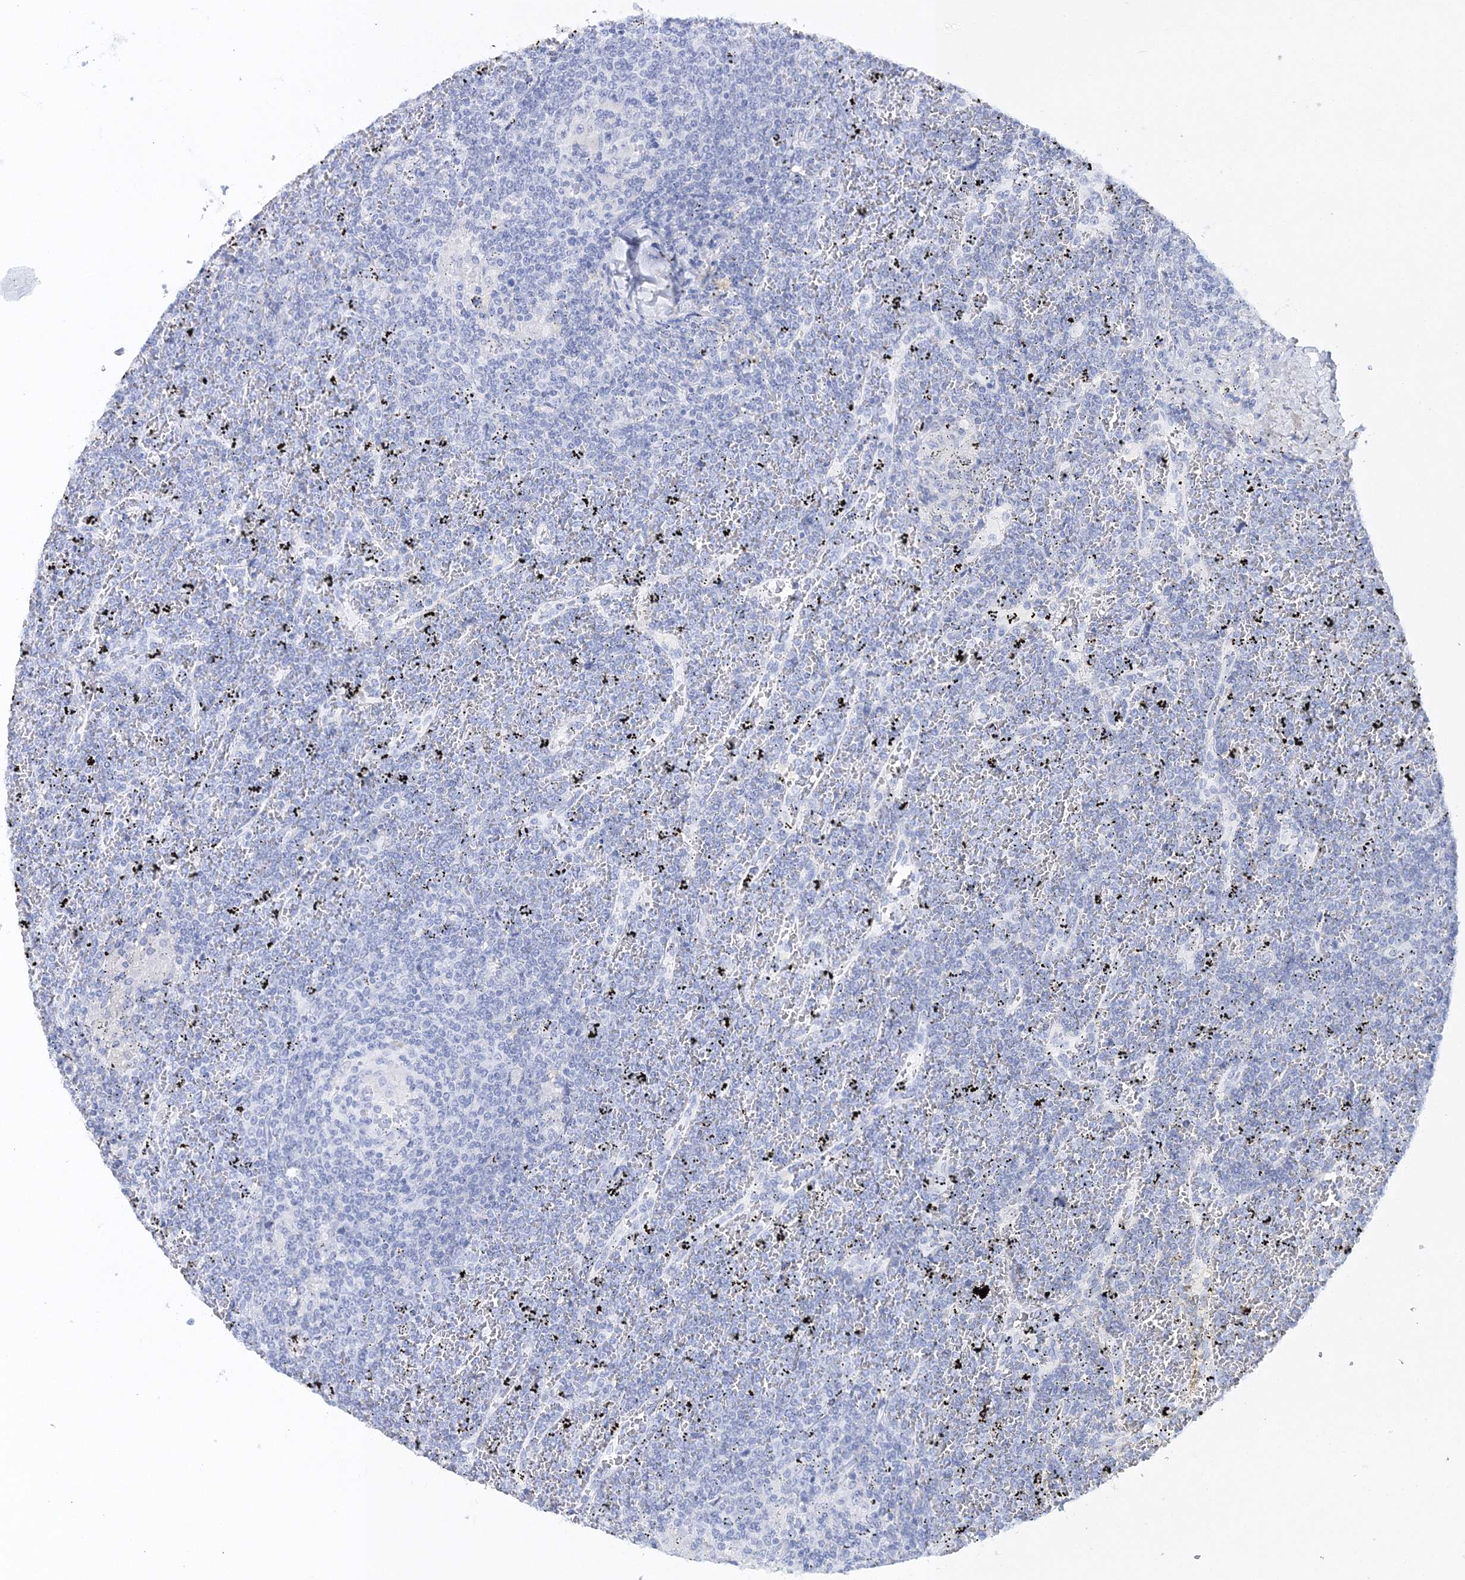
{"staining": {"intensity": "negative", "quantity": "none", "location": "none"}, "tissue": "lymphoma", "cell_type": "Tumor cells", "image_type": "cancer", "snomed": [{"axis": "morphology", "description": "Malignant lymphoma, non-Hodgkin's type, Low grade"}, {"axis": "topography", "description": "Spleen"}], "caption": "The photomicrograph shows no significant staining in tumor cells of malignant lymphoma, non-Hodgkin's type (low-grade).", "gene": "MYOZ2", "patient": {"sex": "female", "age": 19}}